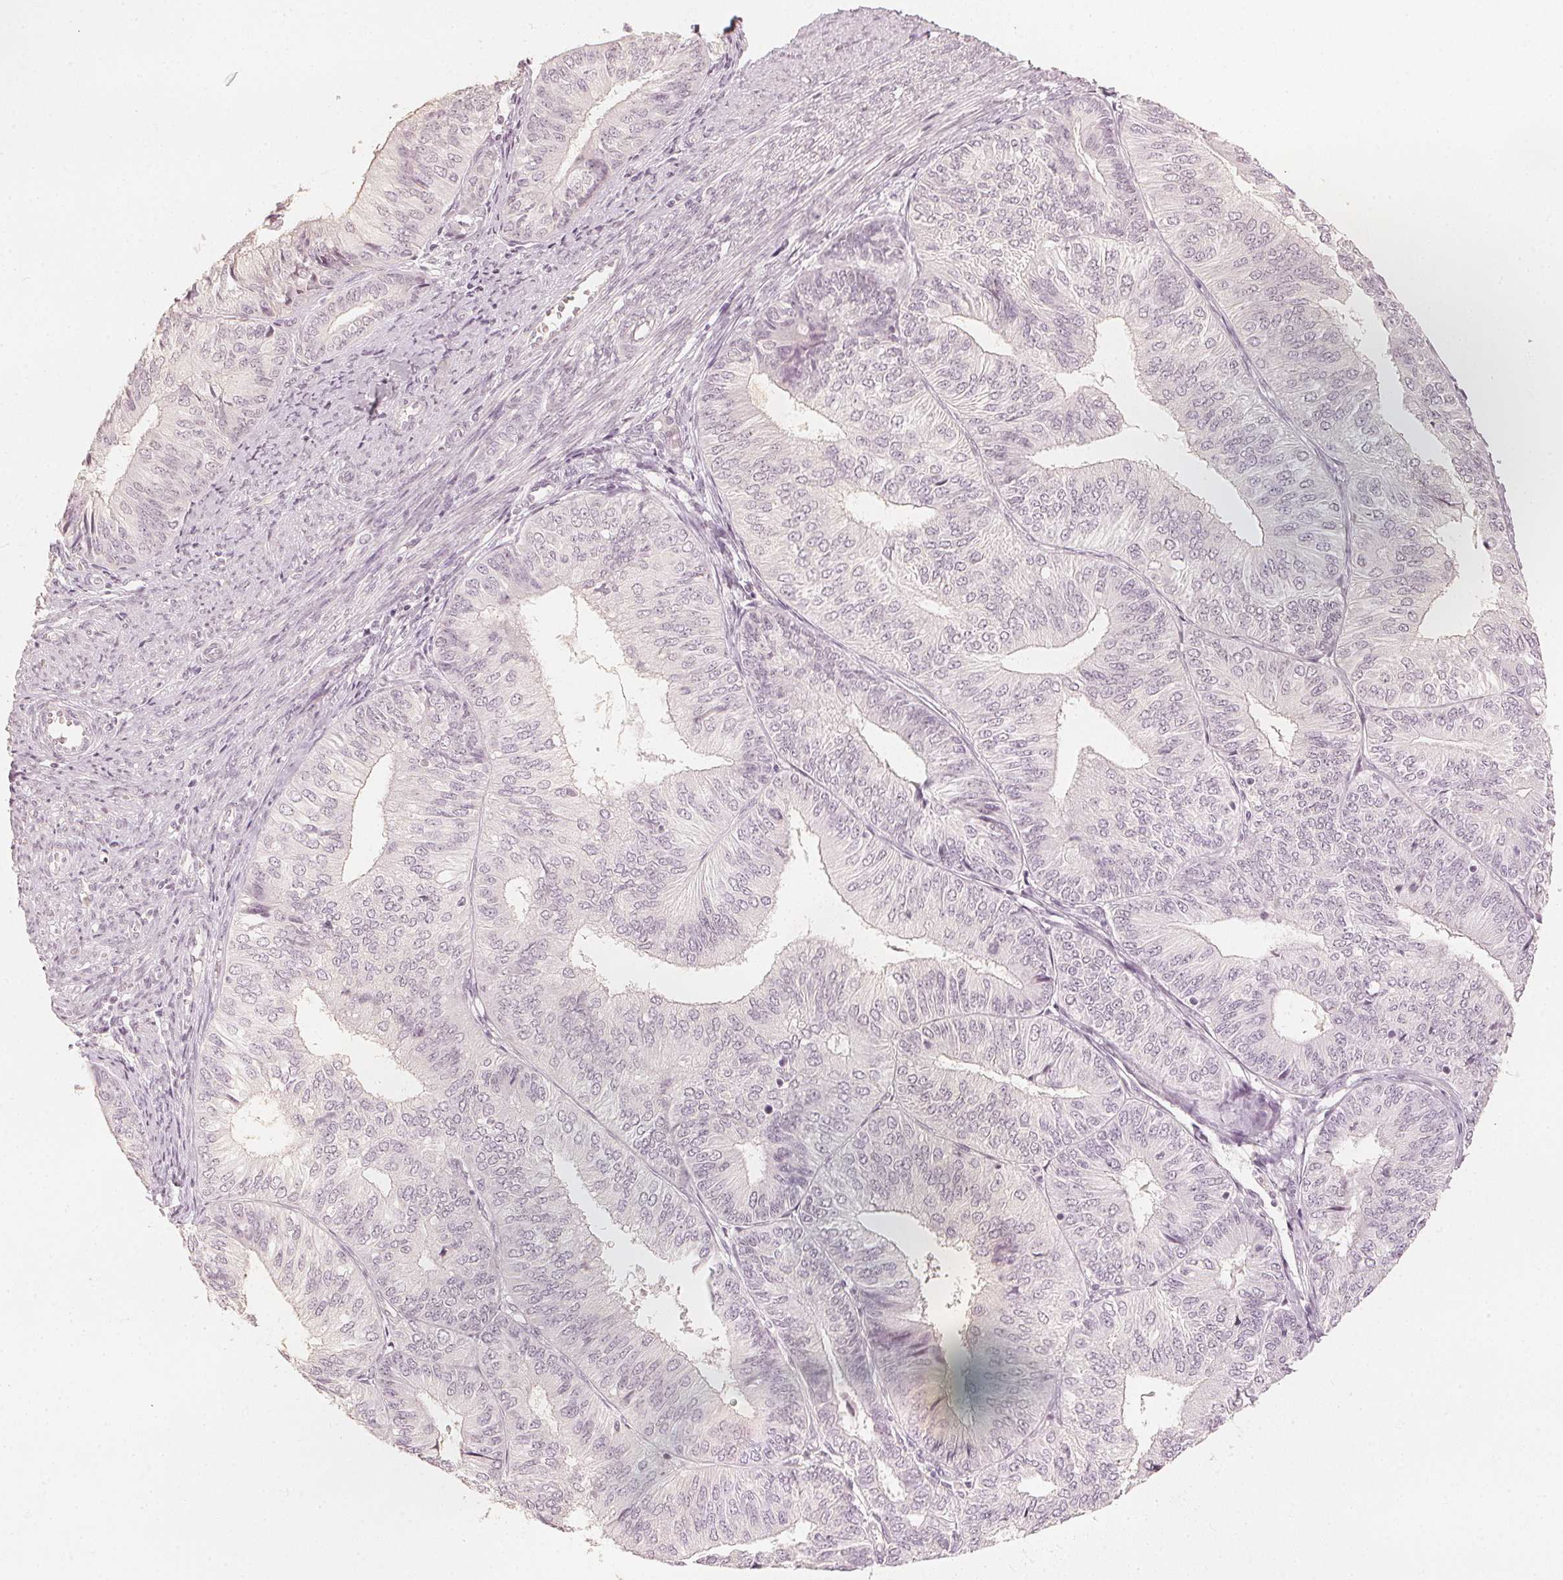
{"staining": {"intensity": "negative", "quantity": "none", "location": "none"}, "tissue": "endometrial cancer", "cell_type": "Tumor cells", "image_type": "cancer", "snomed": [{"axis": "morphology", "description": "Adenocarcinoma, NOS"}, {"axis": "topography", "description": "Endometrium"}], "caption": "Endometrial cancer was stained to show a protein in brown. There is no significant positivity in tumor cells.", "gene": "CALB1", "patient": {"sex": "female", "age": 58}}